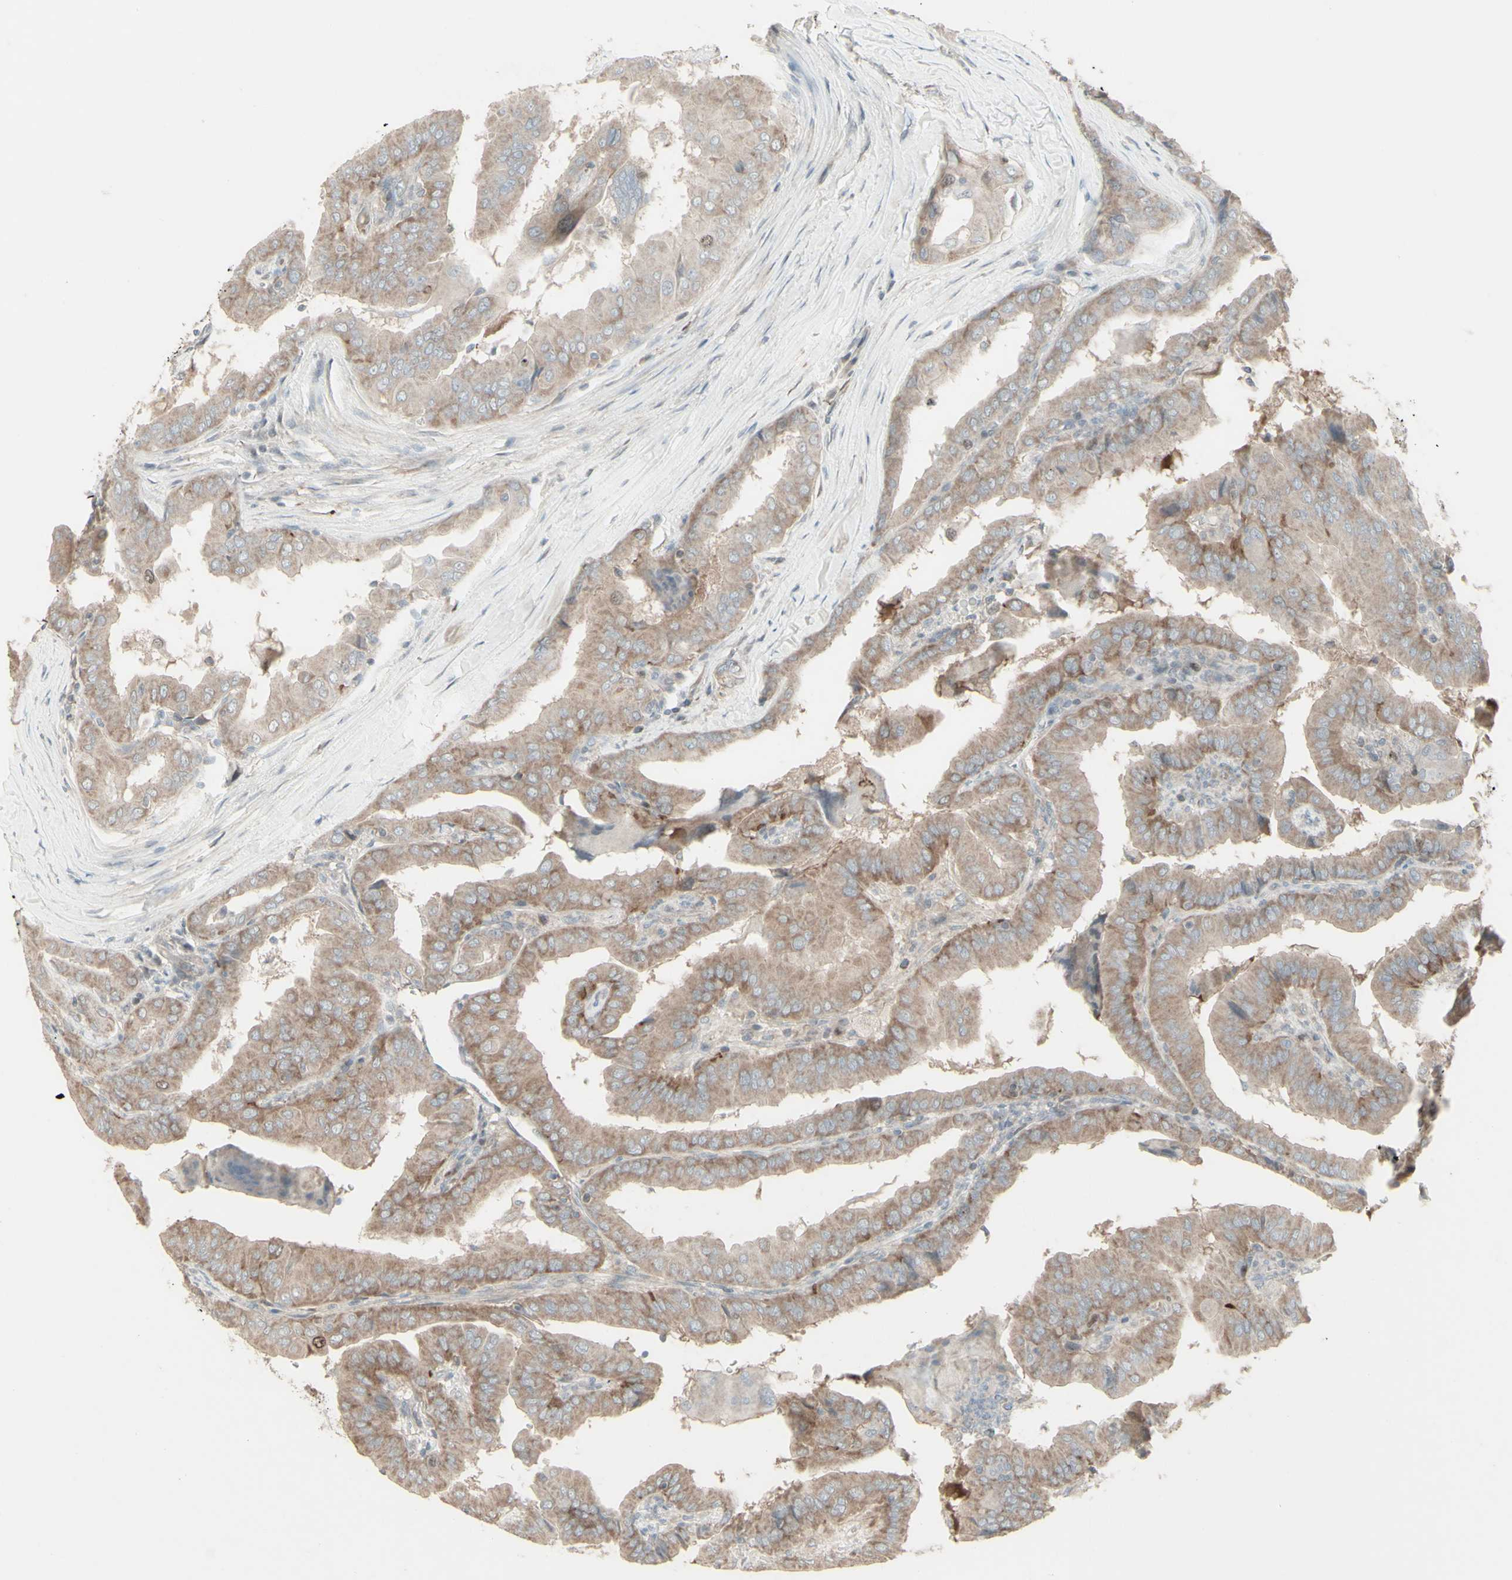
{"staining": {"intensity": "moderate", "quantity": ">75%", "location": "cytoplasmic/membranous"}, "tissue": "thyroid cancer", "cell_type": "Tumor cells", "image_type": "cancer", "snomed": [{"axis": "morphology", "description": "Papillary adenocarcinoma, NOS"}, {"axis": "topography", "description": "Thyroid gland"}], "caption": "Thyroid papillary adenocarcinoma was stained to show a protein in brown. There is medium levels of moderate cytoplasmic/membranous positivity in about >75% of tumor cells. (Brightfield microscopy of DAB IHC at high magnification).", "gene": "GMNN", "patient": {"sex": "male", "age": 33}}